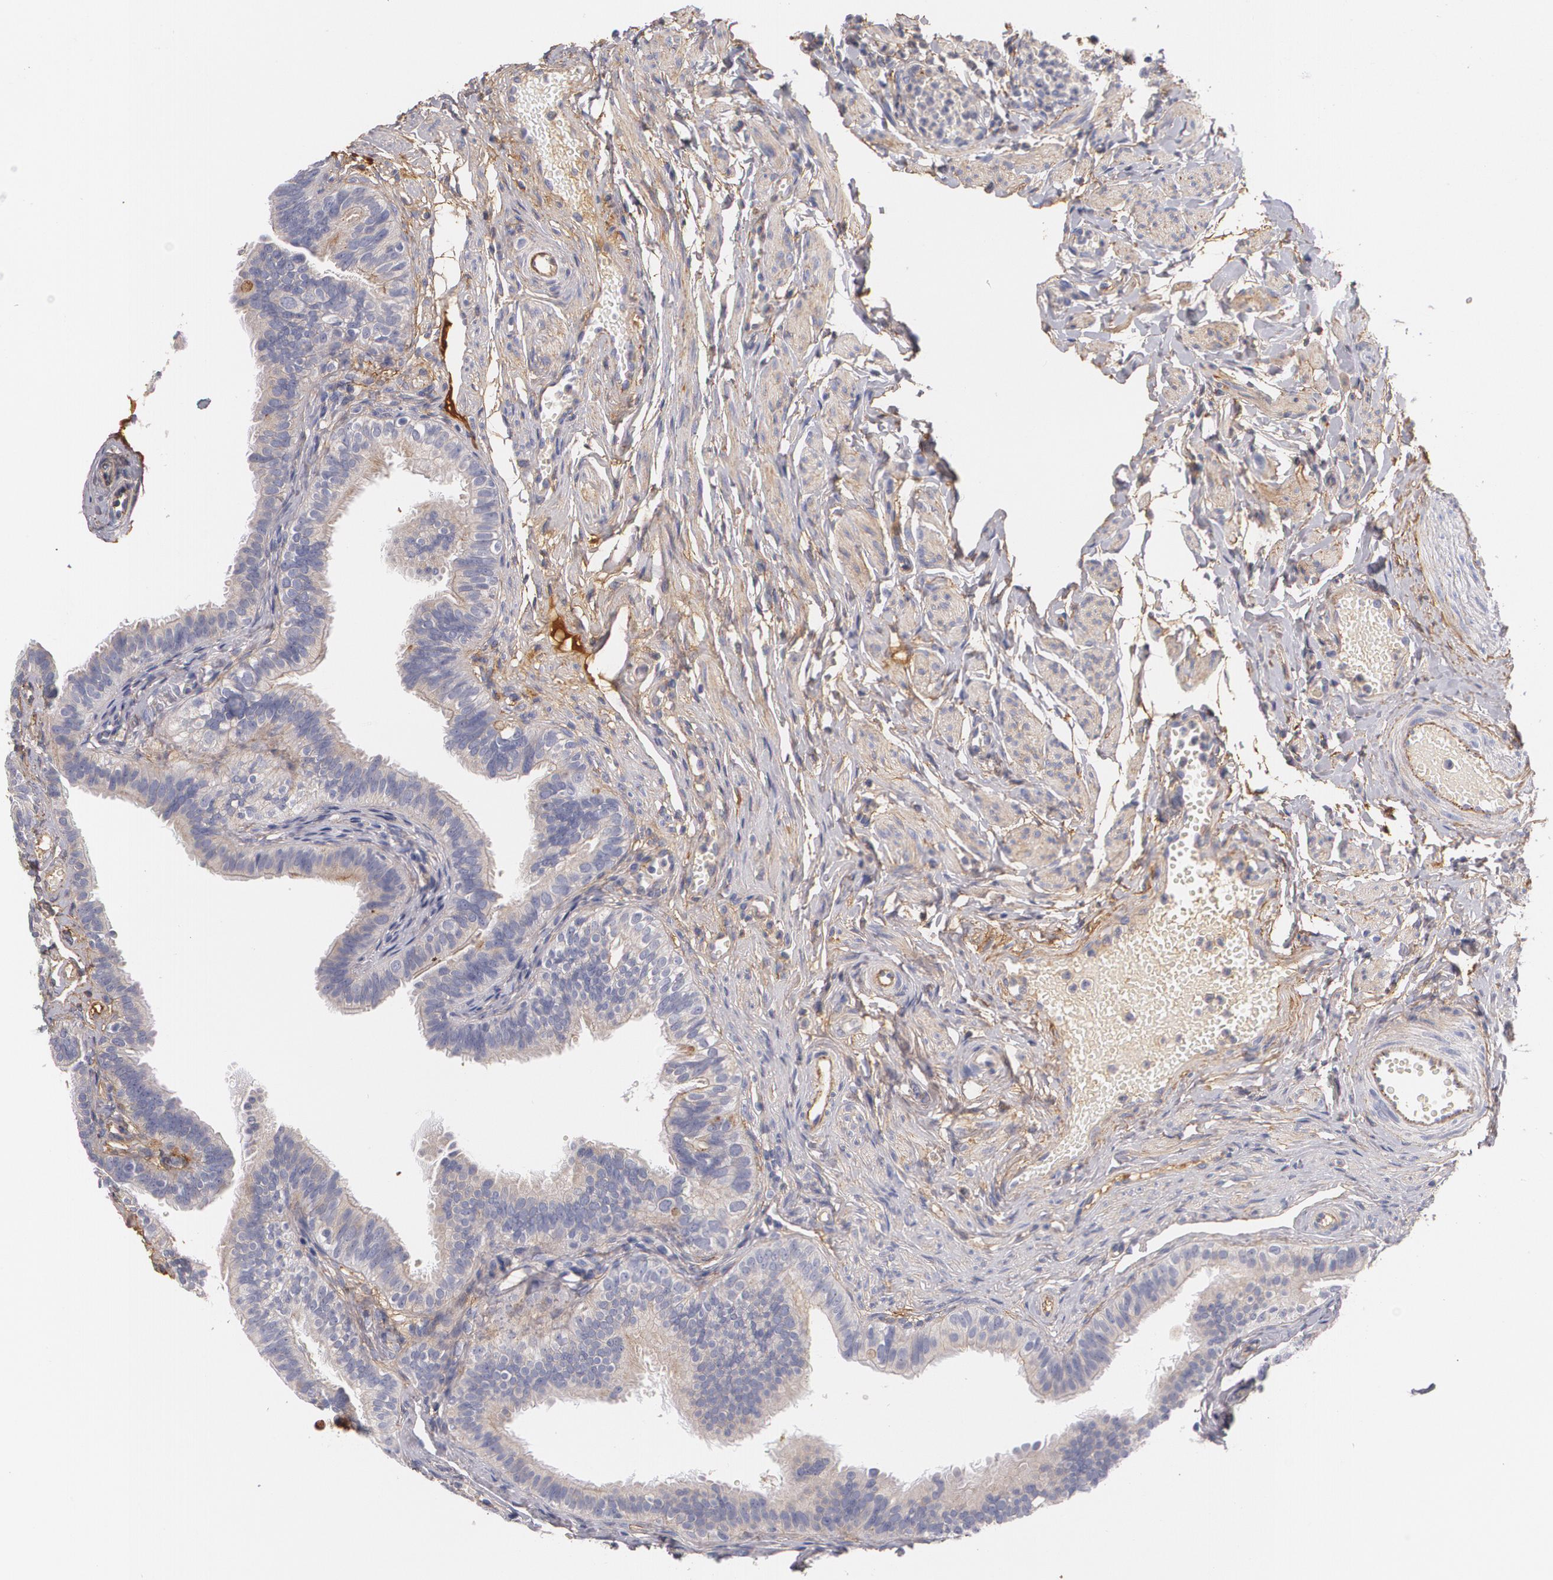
{"staining": {"intensity": "negative", "quantity": "none", "location": "none"}, "tissue": "fallopian tube", "cell_type": "Glandular cells", "image_type": "normal", "snomed": [{"axis": "morphology", "description": "Normal tissue, NOS"}, {"axis": "morphology", "description": "Dermoid, NOS"}, {"axis": "topography", "description": "Fallopian tube"}], "caption": "Immunohistochemistry (IHC) of benign fallopian tube reveals no expression in glandular cells.", "gene": "FBLN1", "patient": {"sex": "female", "age": 33}}